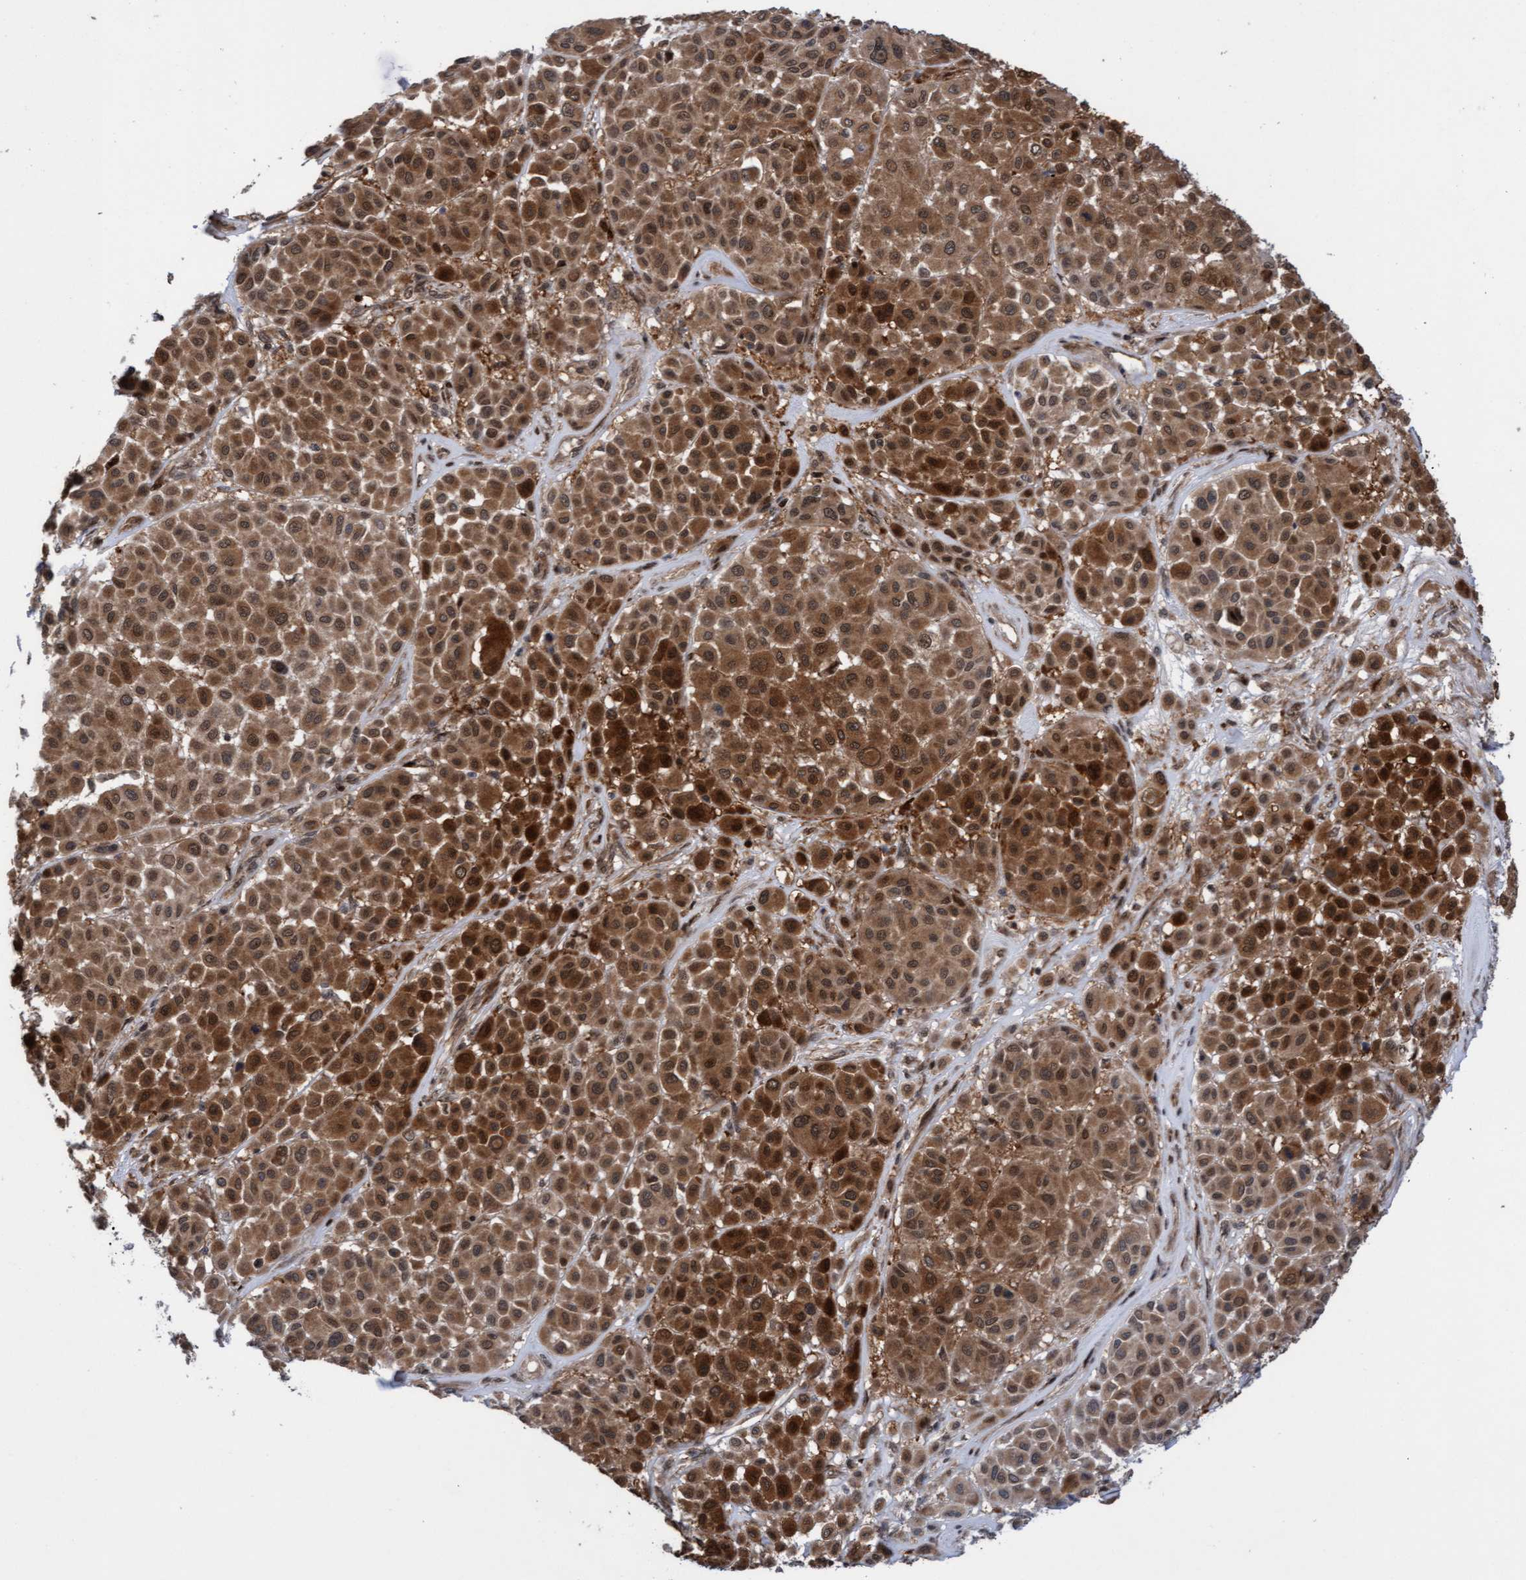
{"staining": {"intensity": "strong", "quantity": ">75%", "location": "cytoplasmic/membranous"}, "tissue": "melanoma", "cell_type": "Tumor cells", "image_type": "cancer", "snomed": [{"axis": "morphology", "description": "Malignant melanoma, Metastatic site"}, {"axis": "topography", "description": "Soft tissue"}], "caption": "Melanoma stained for a protein shows strong cytoplasmic/membranous positivity in tumor cells.", "gene": "ITFG1", "patient": {"sex": "male", "age": 41}}